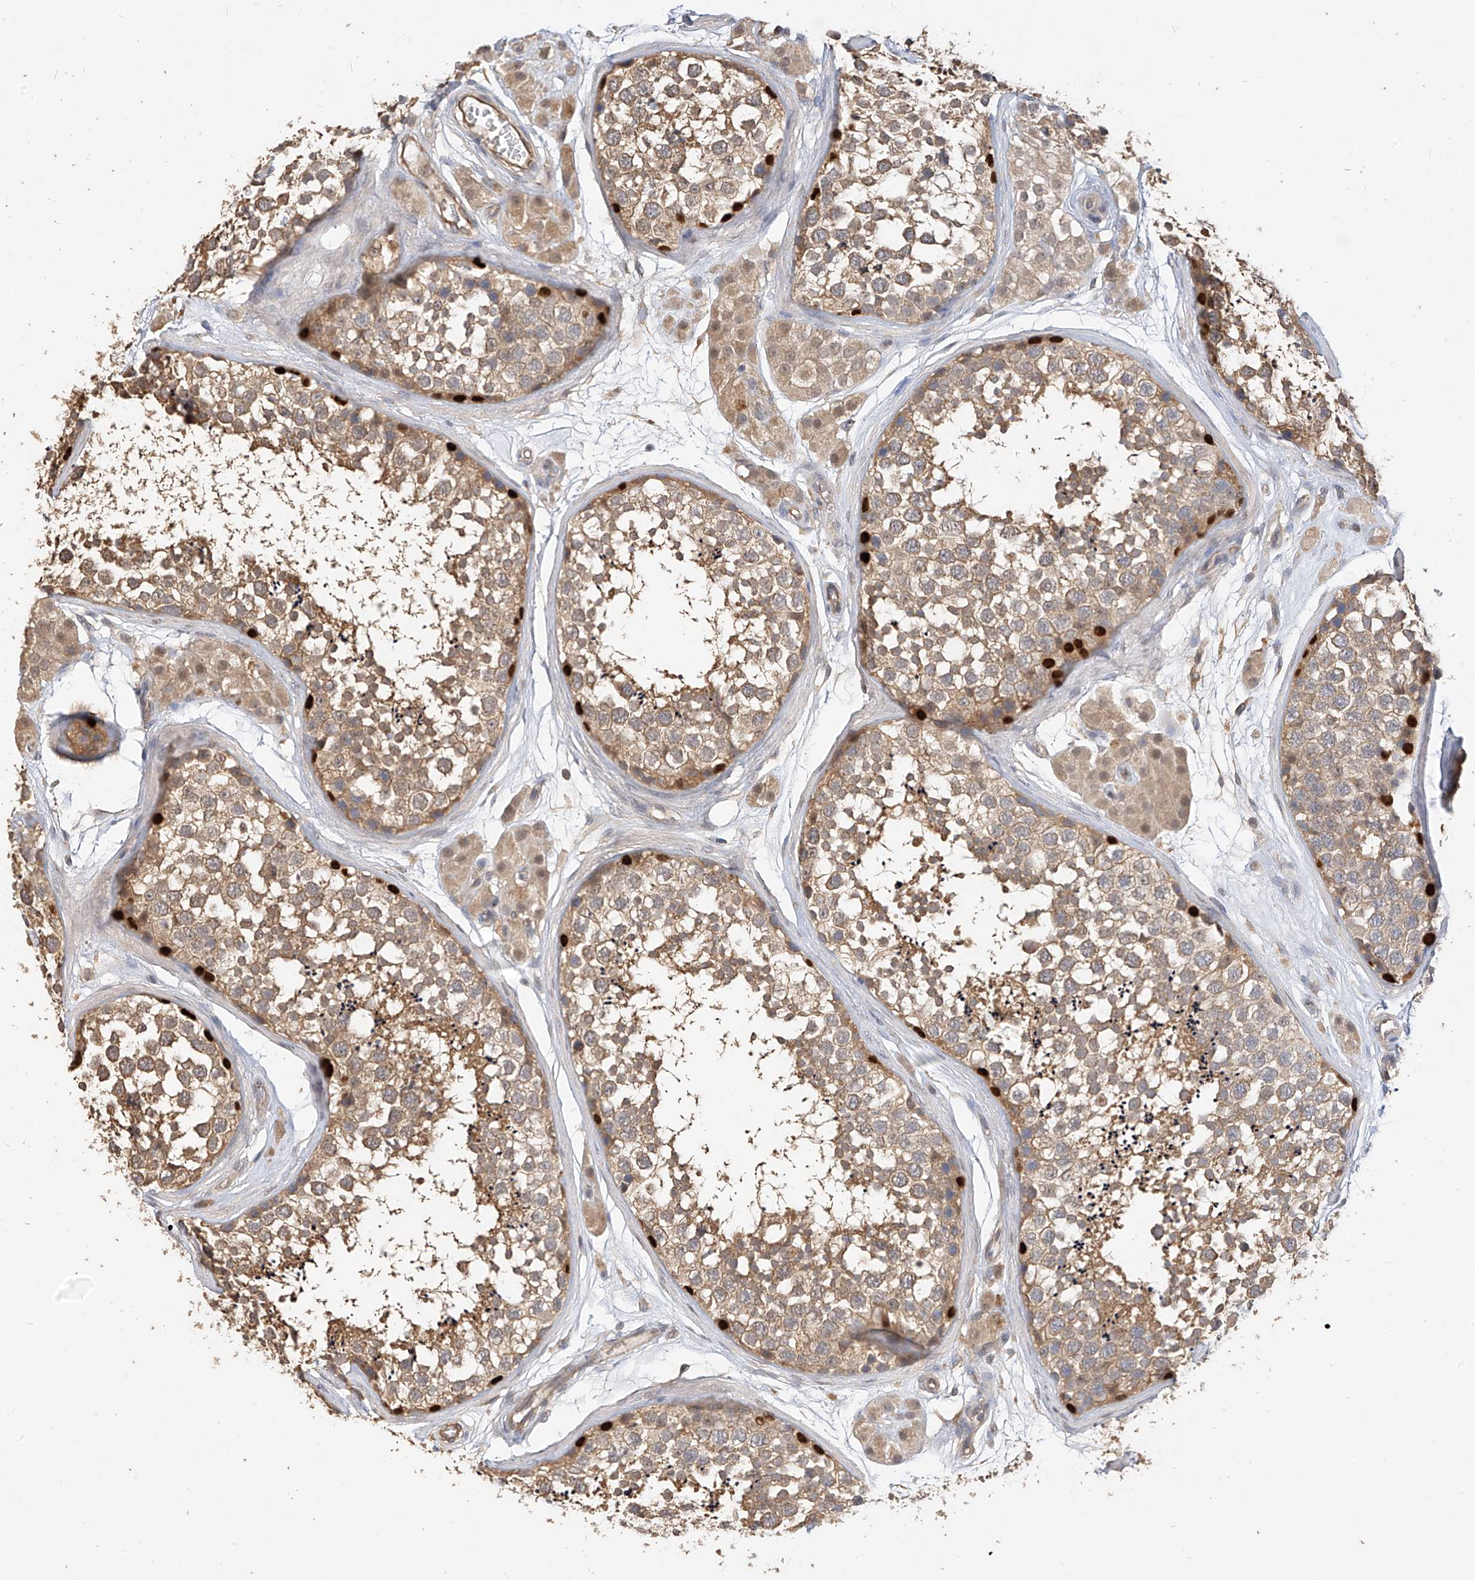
{"staining": {"intensity": "strong", "quantity": "<25%", "location": "cytoplasmic/membranous,nuclear"}, "tissue": "testis", "cell_type": "Cells in seminiferous ducts", "image_type": "normal", "snomed": [{"axis": "morphology", "description": "Normal tissue, NOS"}, {"axis": "topography", "description": "Testis"}], "caption": "Strong cytoplasmic/membranous,nuclear expression is present in approximately <25% of cells in seminiferous ducts in benign testis. (Stains: DAB (3,3'-diaminobenzidine) in brown, nuclei in blue, Microscopy: brightfield microscopy at high magnification).", "gene": "OFD1", "patient": {"sex": "male", "age": 56}}